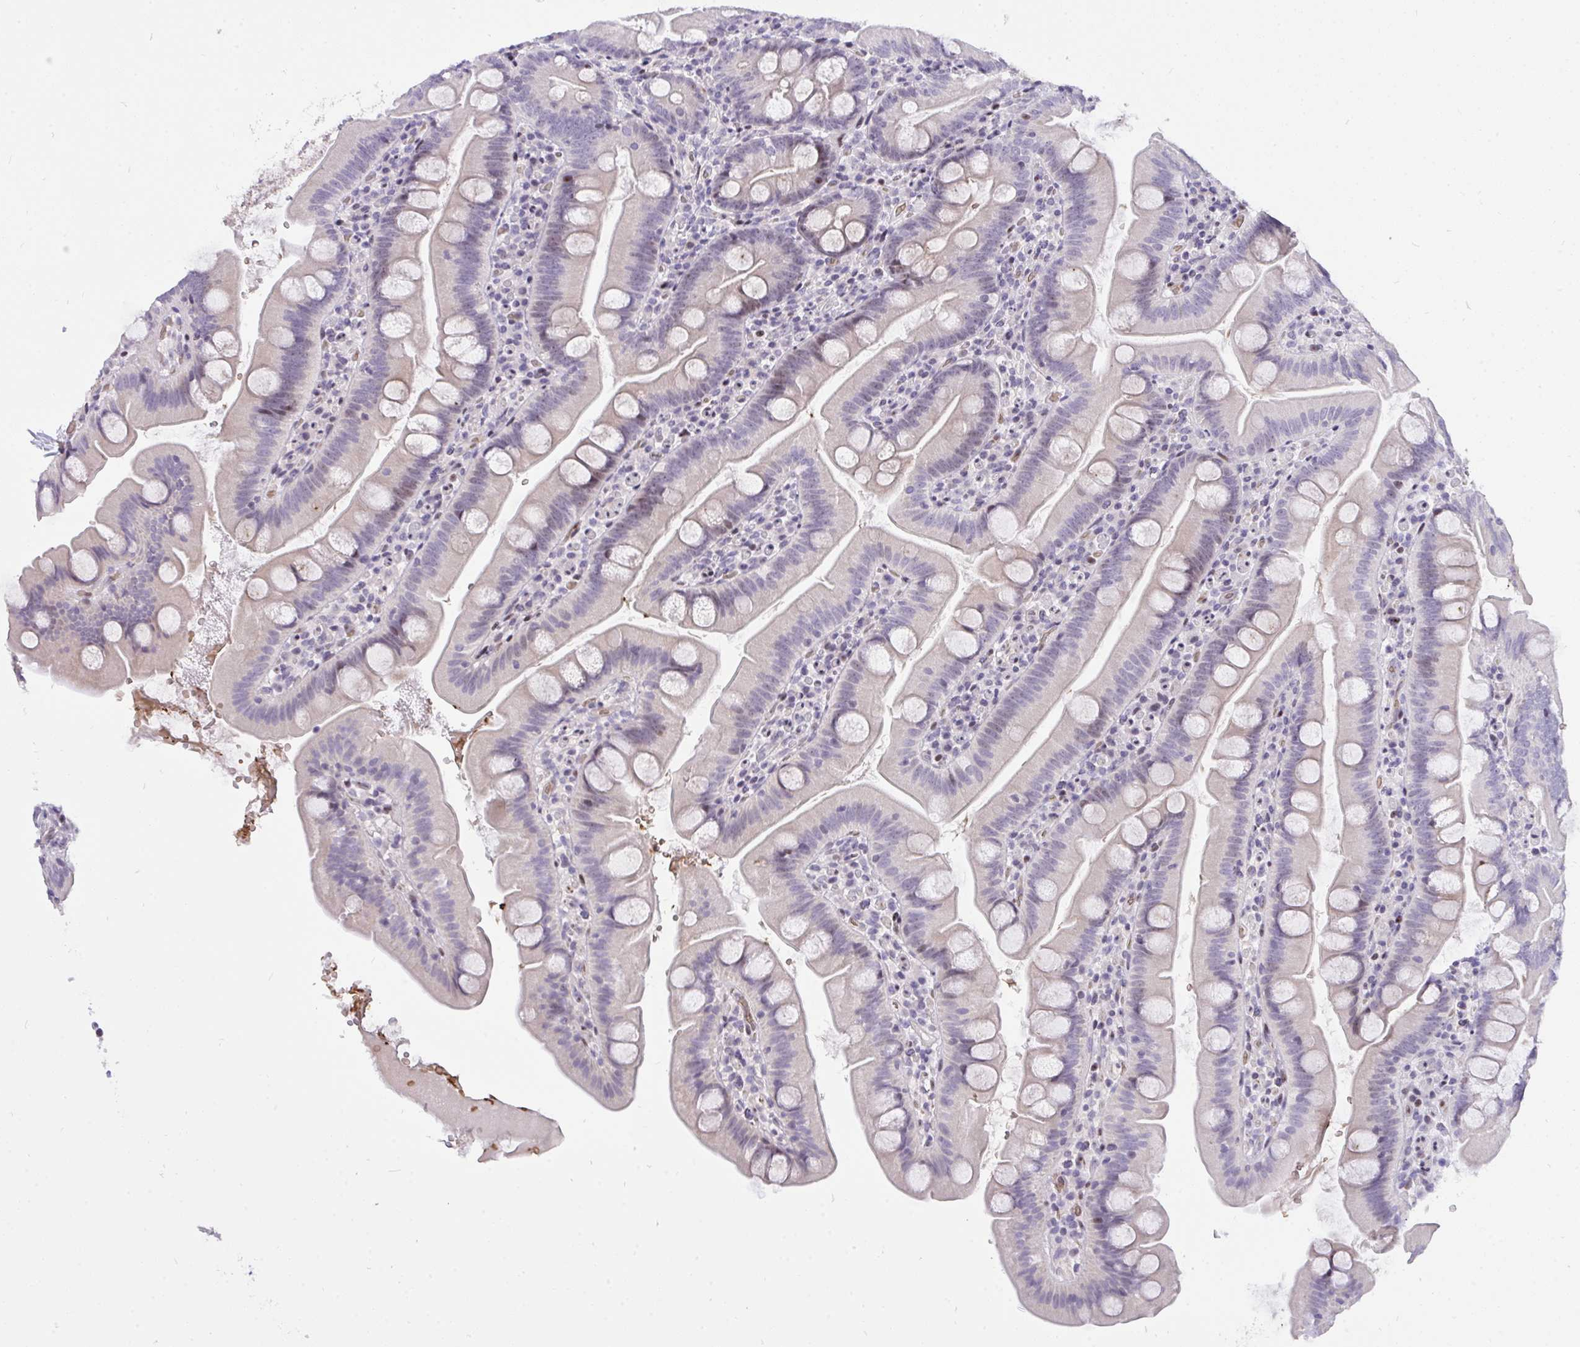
{"staining": {"intensity": "weak", "quantity": "<25%", "location": "nuclear"}, "tissue": "small intestine", "cell_type": "Glandular cells", "image_type": "normal", "snomed": [{"axis": "morphology", "description": "Normal tissue, NOS"}, {"axis": "topography", "description": "Small intestine"}], "caption": "Immunohistochemistry of normal small intestine demonstrates no staining in glandular cells.", "gene": "PLPPR3", "patient": {"sex": "female", "age": 68}}